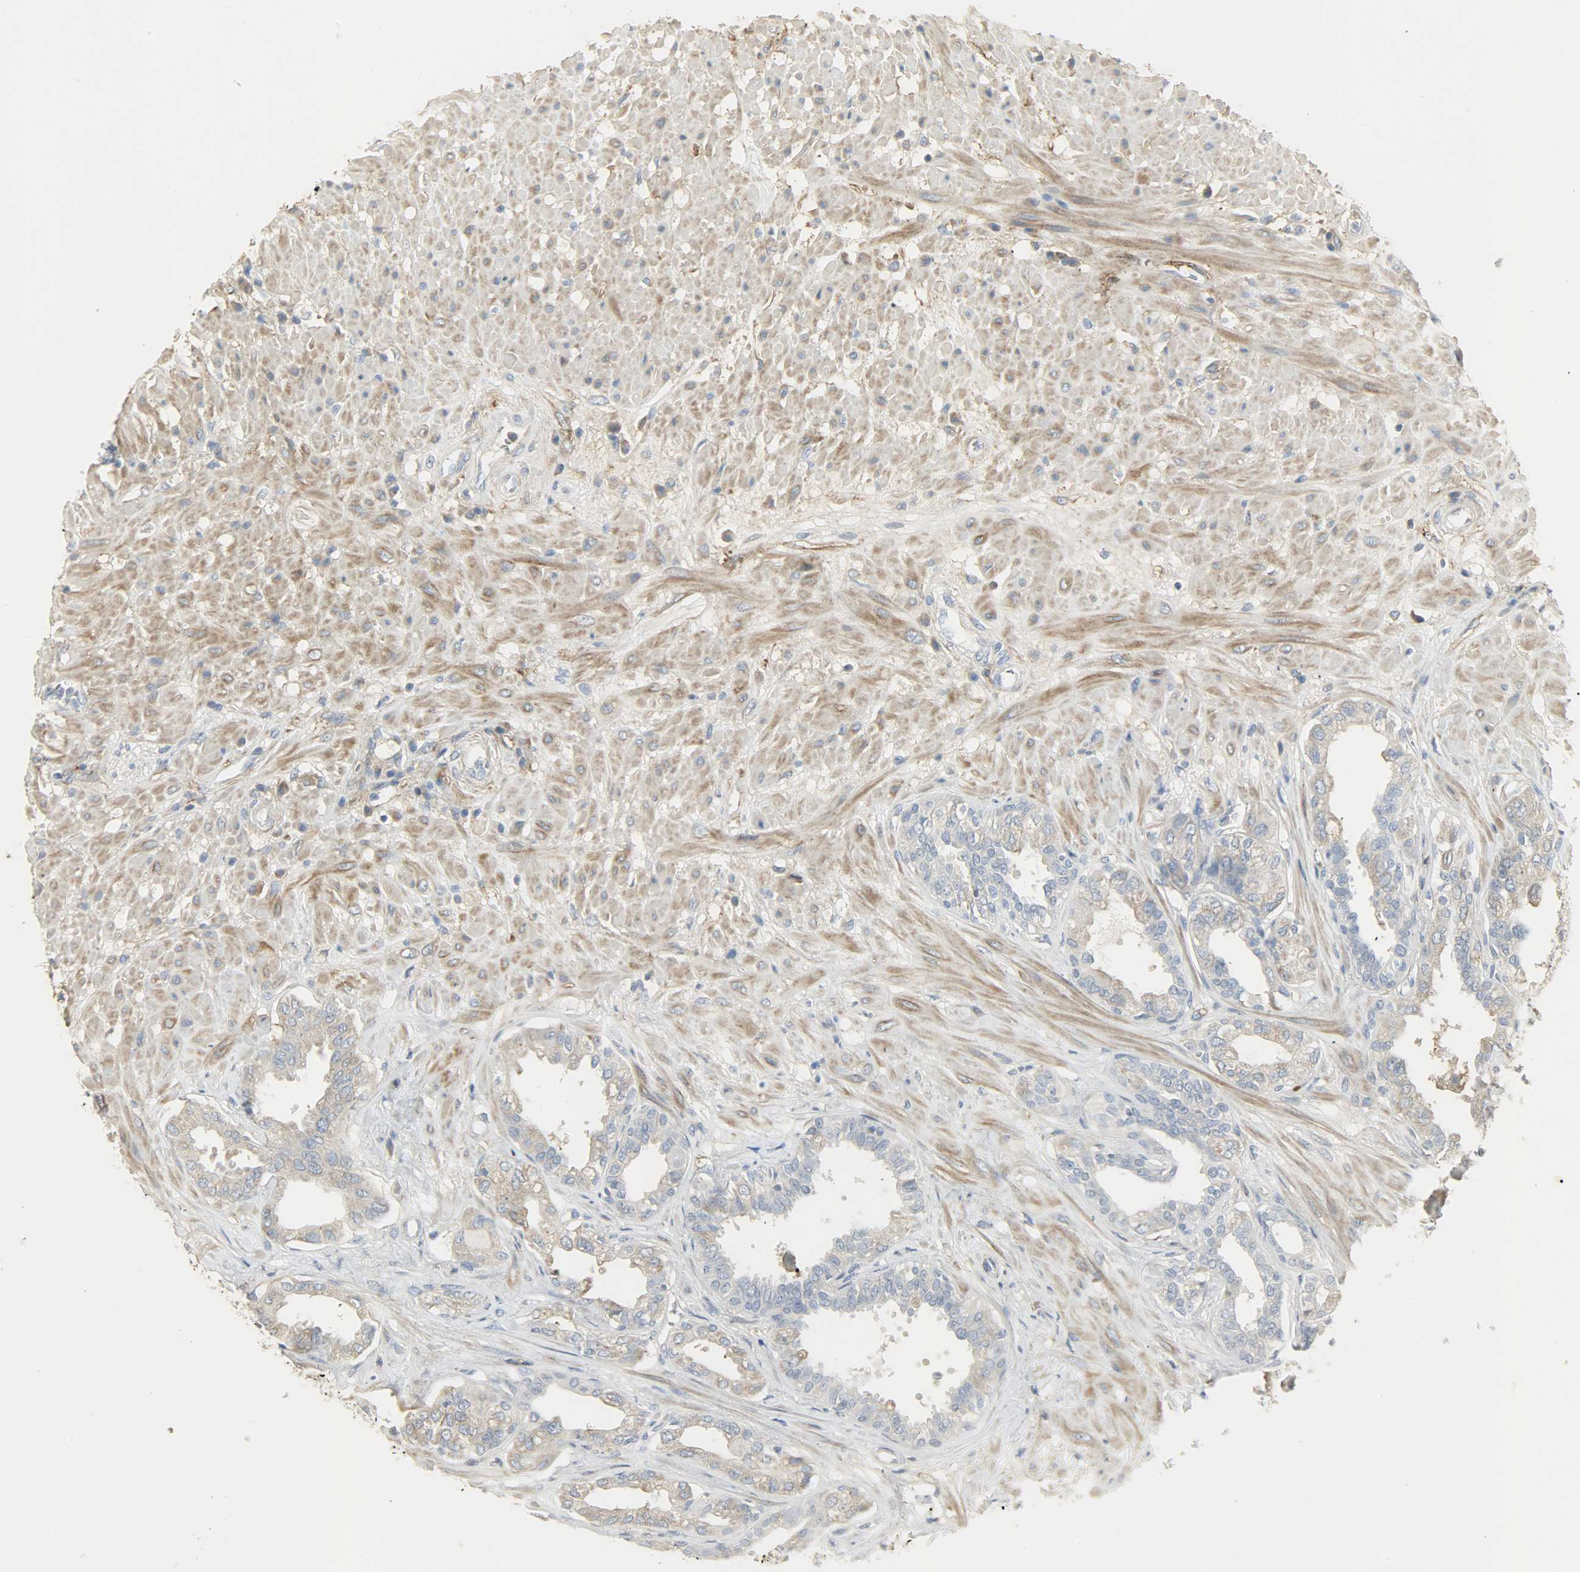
{"staining": {"intensity": "weak", "quantity": "25%-75%", "location": "cytoplasmic/membranous"}, "tissue": "seminal vesicle", "cell_type": "Glandular cells", "image_type": "normal", "snomed": [{"axis": "morphology", "description": "Normal tissue, NOS"}, {"axis": "topography", "description": "Seminal veicle"}], "caption": "A micrograph showing weak cytoplasmic/membranous staining in approximately 25%-75% of glandular cells in unremarkable seminal vesicle, as visualized by brown immunohistochemical staining.", "gene": "ENPEP", "patient": {"sex": "male", "age": 61}}